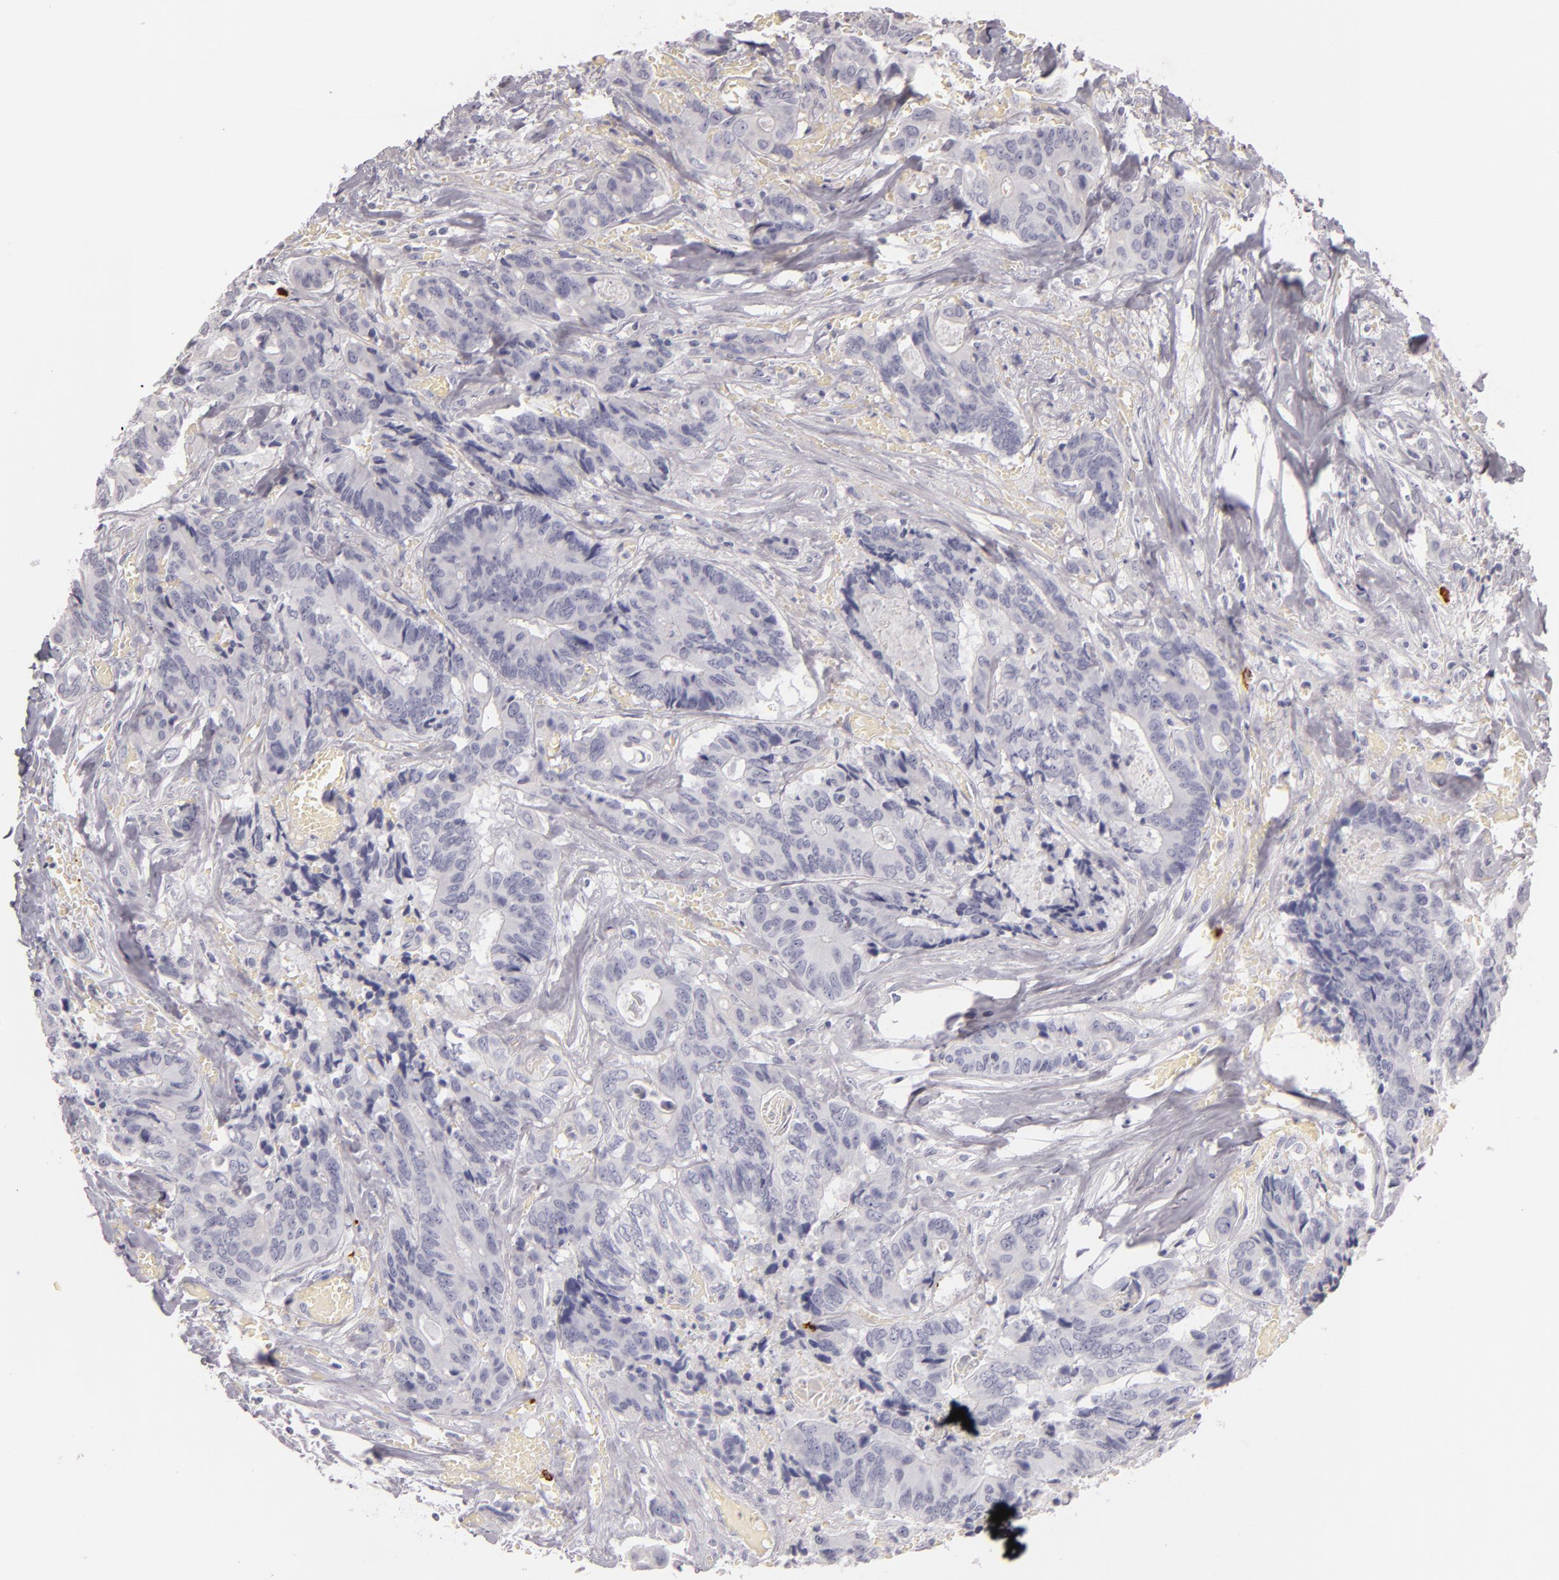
{"staining": {"intensity": "negative", "quantity": "none", "location": "none"}, "tissue": "colorectal cancer", "cell_type": "Tumor cells", "image_type": "cancer", "snomed": [{"axis": "morphology", "description": "Adenocarcinoma, NOS"}, {"axis": "topography", "description": "Rectum"}], "caption": "This is an IHC micrograph of colorectal cancer. There is no expression in tumor cells.", "gene": "TPSD1", "patient": {"sex": "male", "age": 55}}